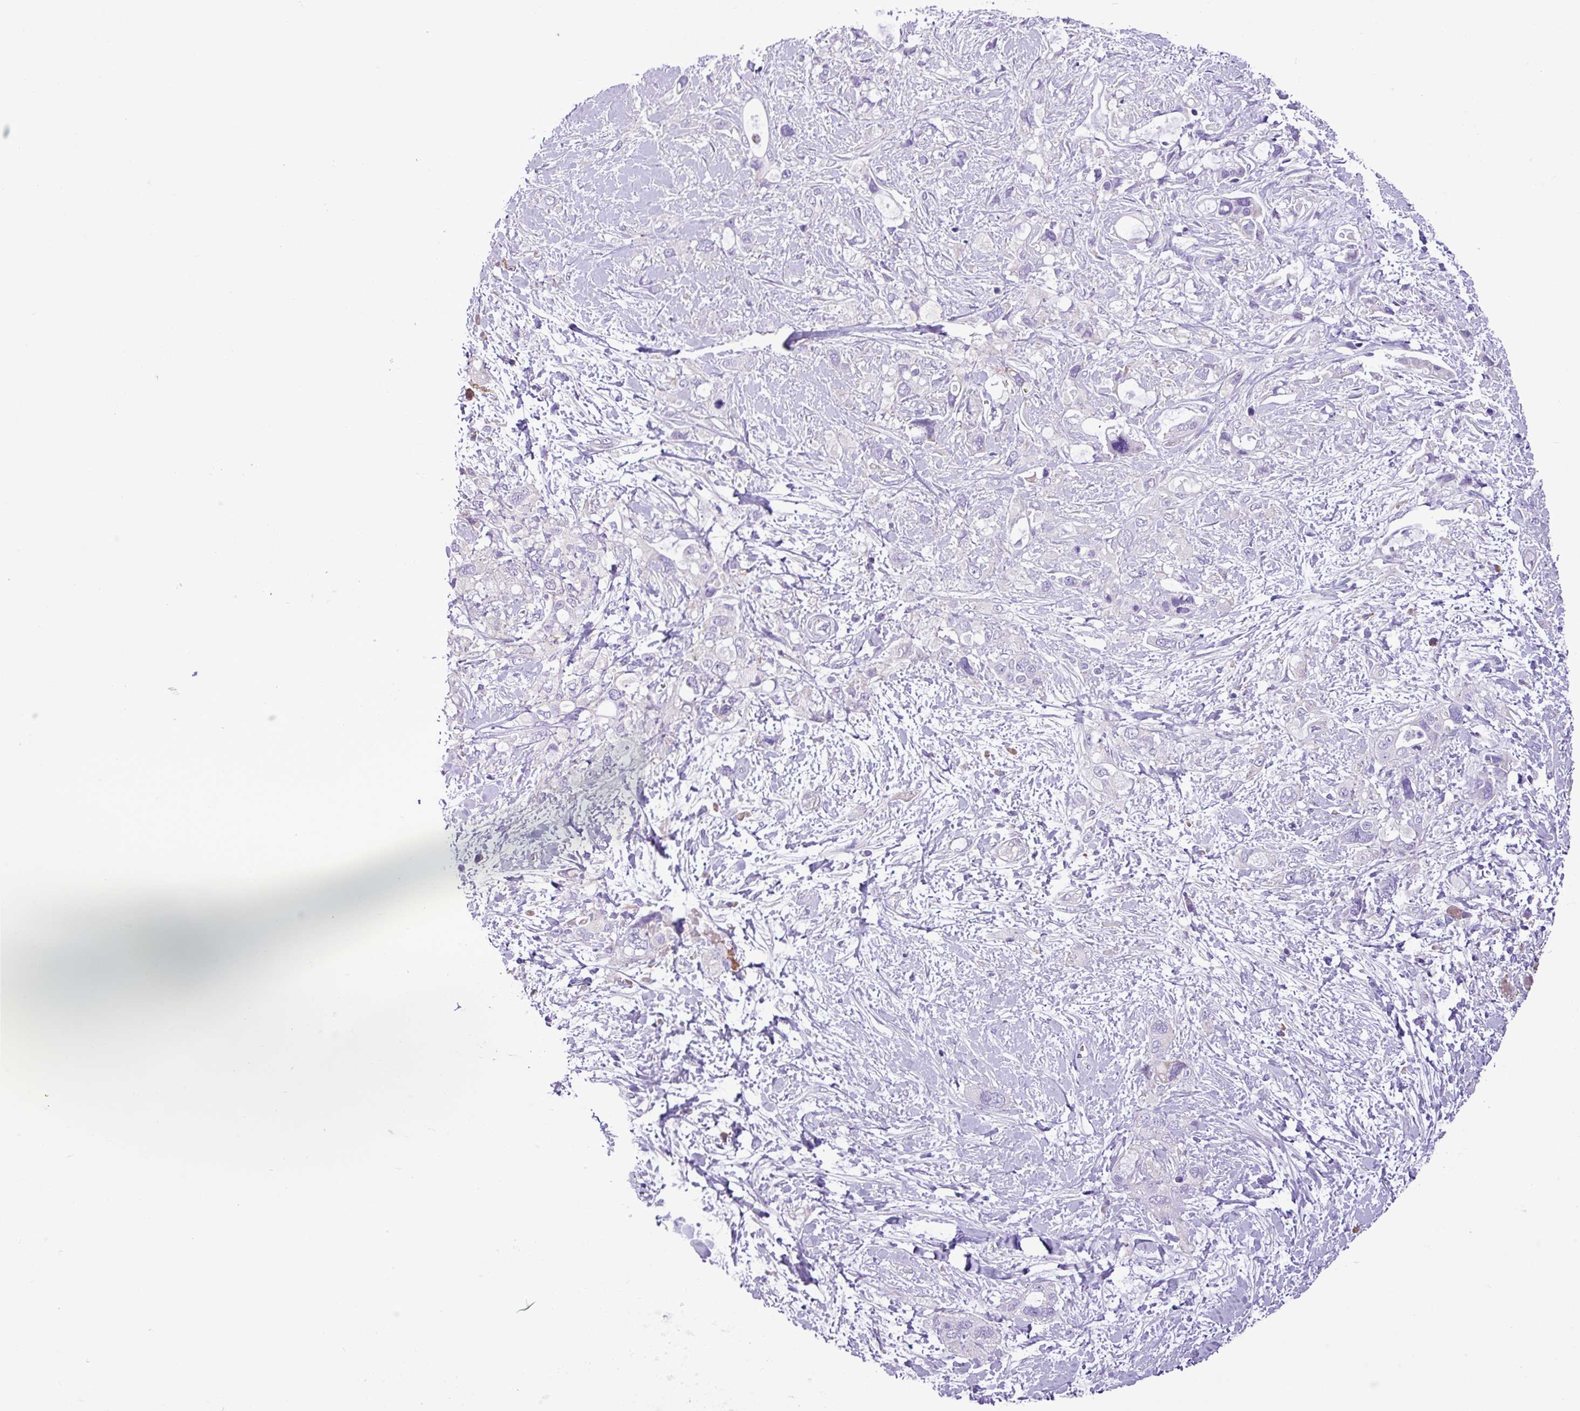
{"staining": {"intensity": "negative", "quantity": "none", "location": "none"}, "tissue": "pancreatic cancer", "cell_type": "Tumor cells", "image_type": "cancer", "snomed": [{"axis": "morphology", "description": "Adenocarcinoma, NOS"}, {"axis": "topography", "description": "Pancreas"}], "caption": "Tumor cells show no significant protein staining in pancreatic cancer. (Immunohistochemistry, brightfield microscopy, high magnification).", "gene": "C11orf91", "patient": {"sex": "female", "age": 56}}